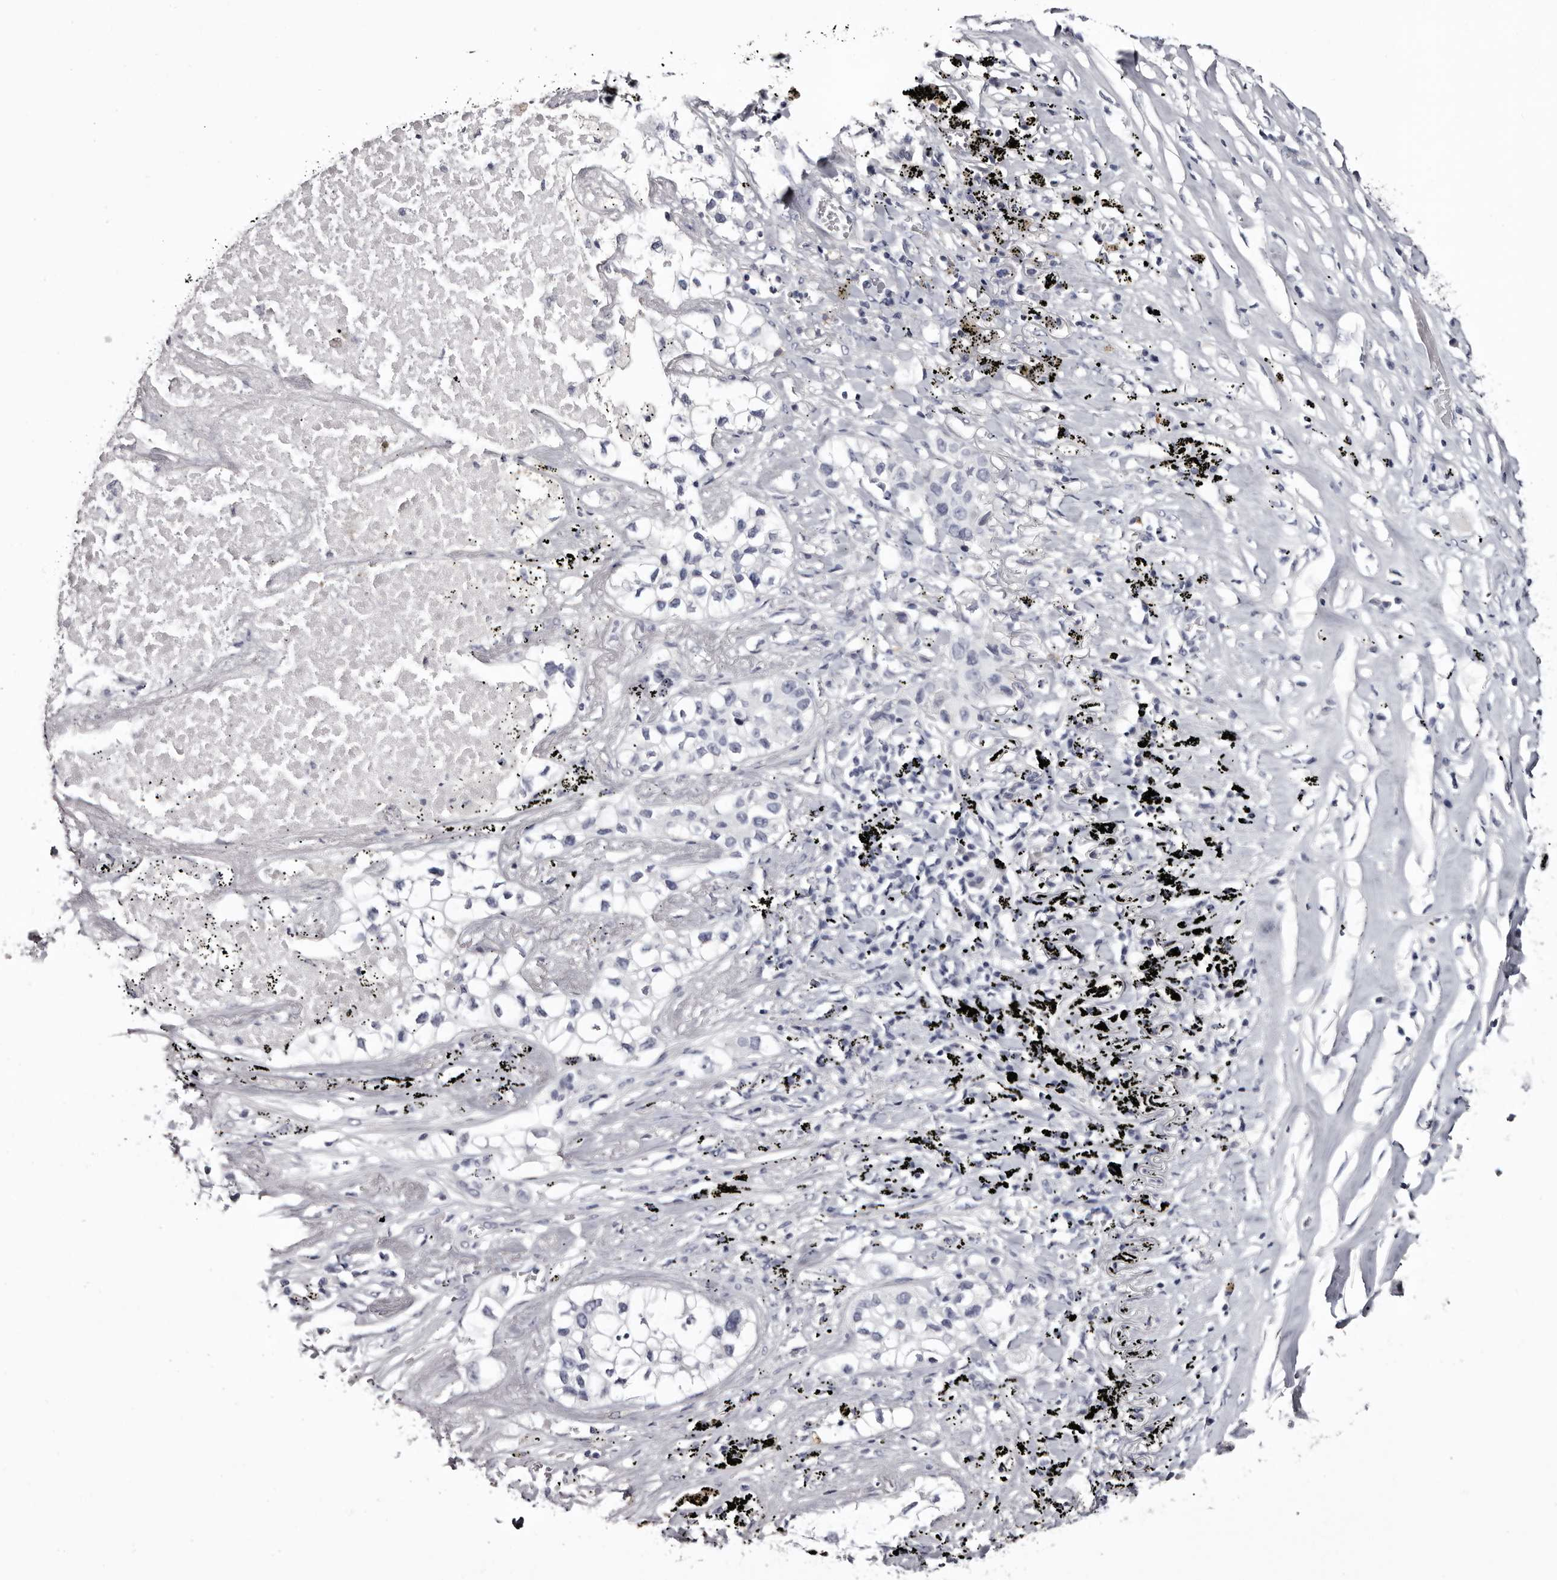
{"staining": {"intensity": "negative", "quantity": "none", "location": "none"}, "tissue": "lung cancer", "cell_type": "Tumor cells", "image_type": "cancer", "snomed": [{"axis": "morphology", "description": "Adenocarcinoma, NOS"}, {"axis": "topography", "description": "Lung"}], "caption": "This is an immunohistochemistry (IHC) image of lung cancer. There is no positivity in tumor cells.", "gene": "CA6", "patient": {"sex": "male", "age": 63}}